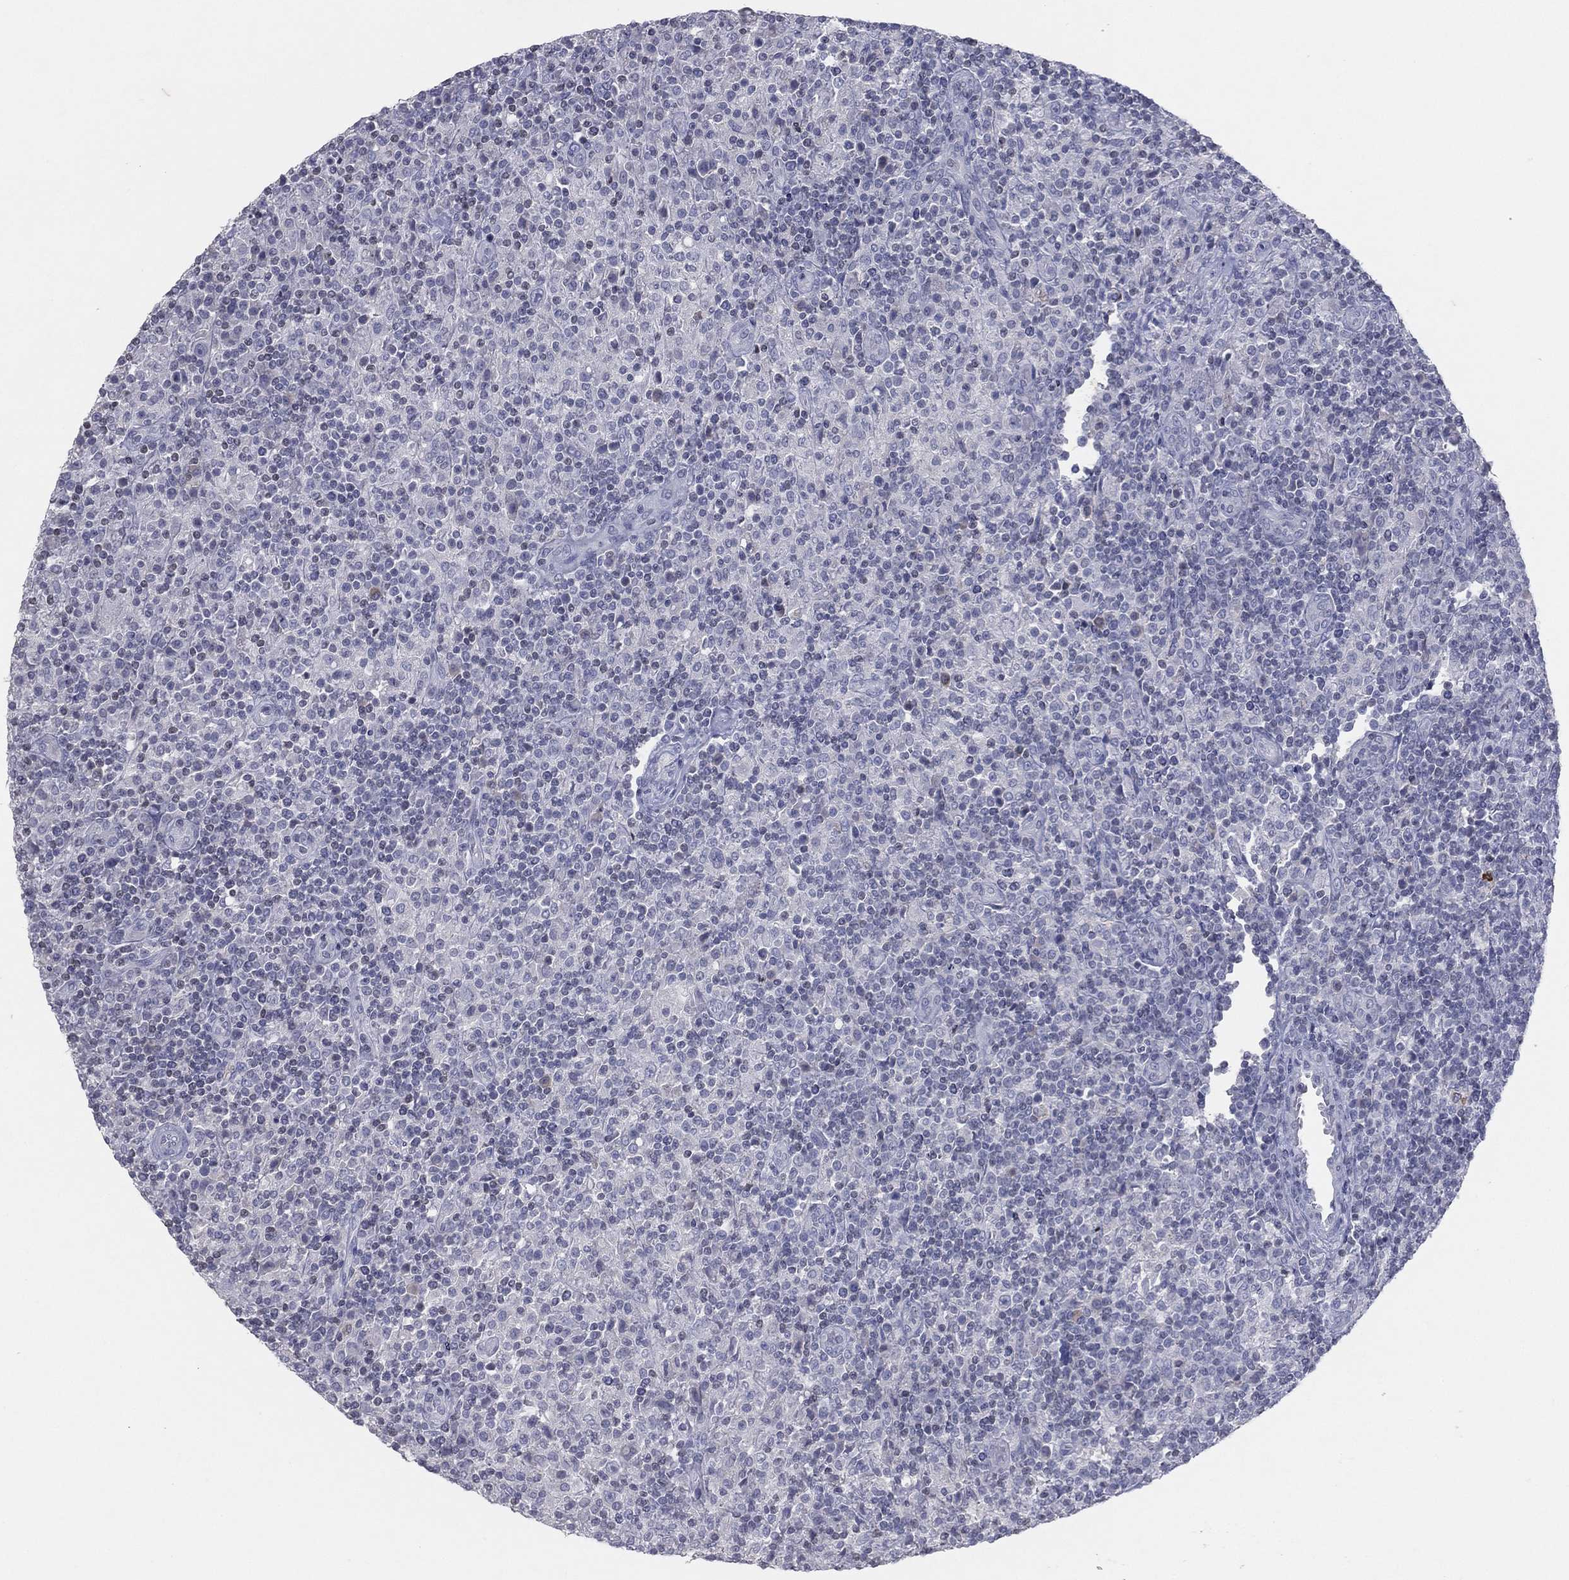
{"staining": {"intensity": "negative", "quantity": "none", "location": "none"}, "tissue": "lymphoma", "cell_type": "Tumor cells", "image_type": "cancer", "snomed": [{"axis": "morphology", "description": "Hodgkin's disease, NOS"}, {"axis": "topography", "description": "Lymph node"}], "caption": "Protein analysis of lymphoma displays no significant positivity in tumor cells. The staining is performed using DAB brown chromogen with nuclei counter-stained in using hematoxylin.", "gene": "CPT1B", "patient": {"sex": "male", "age": 70}}